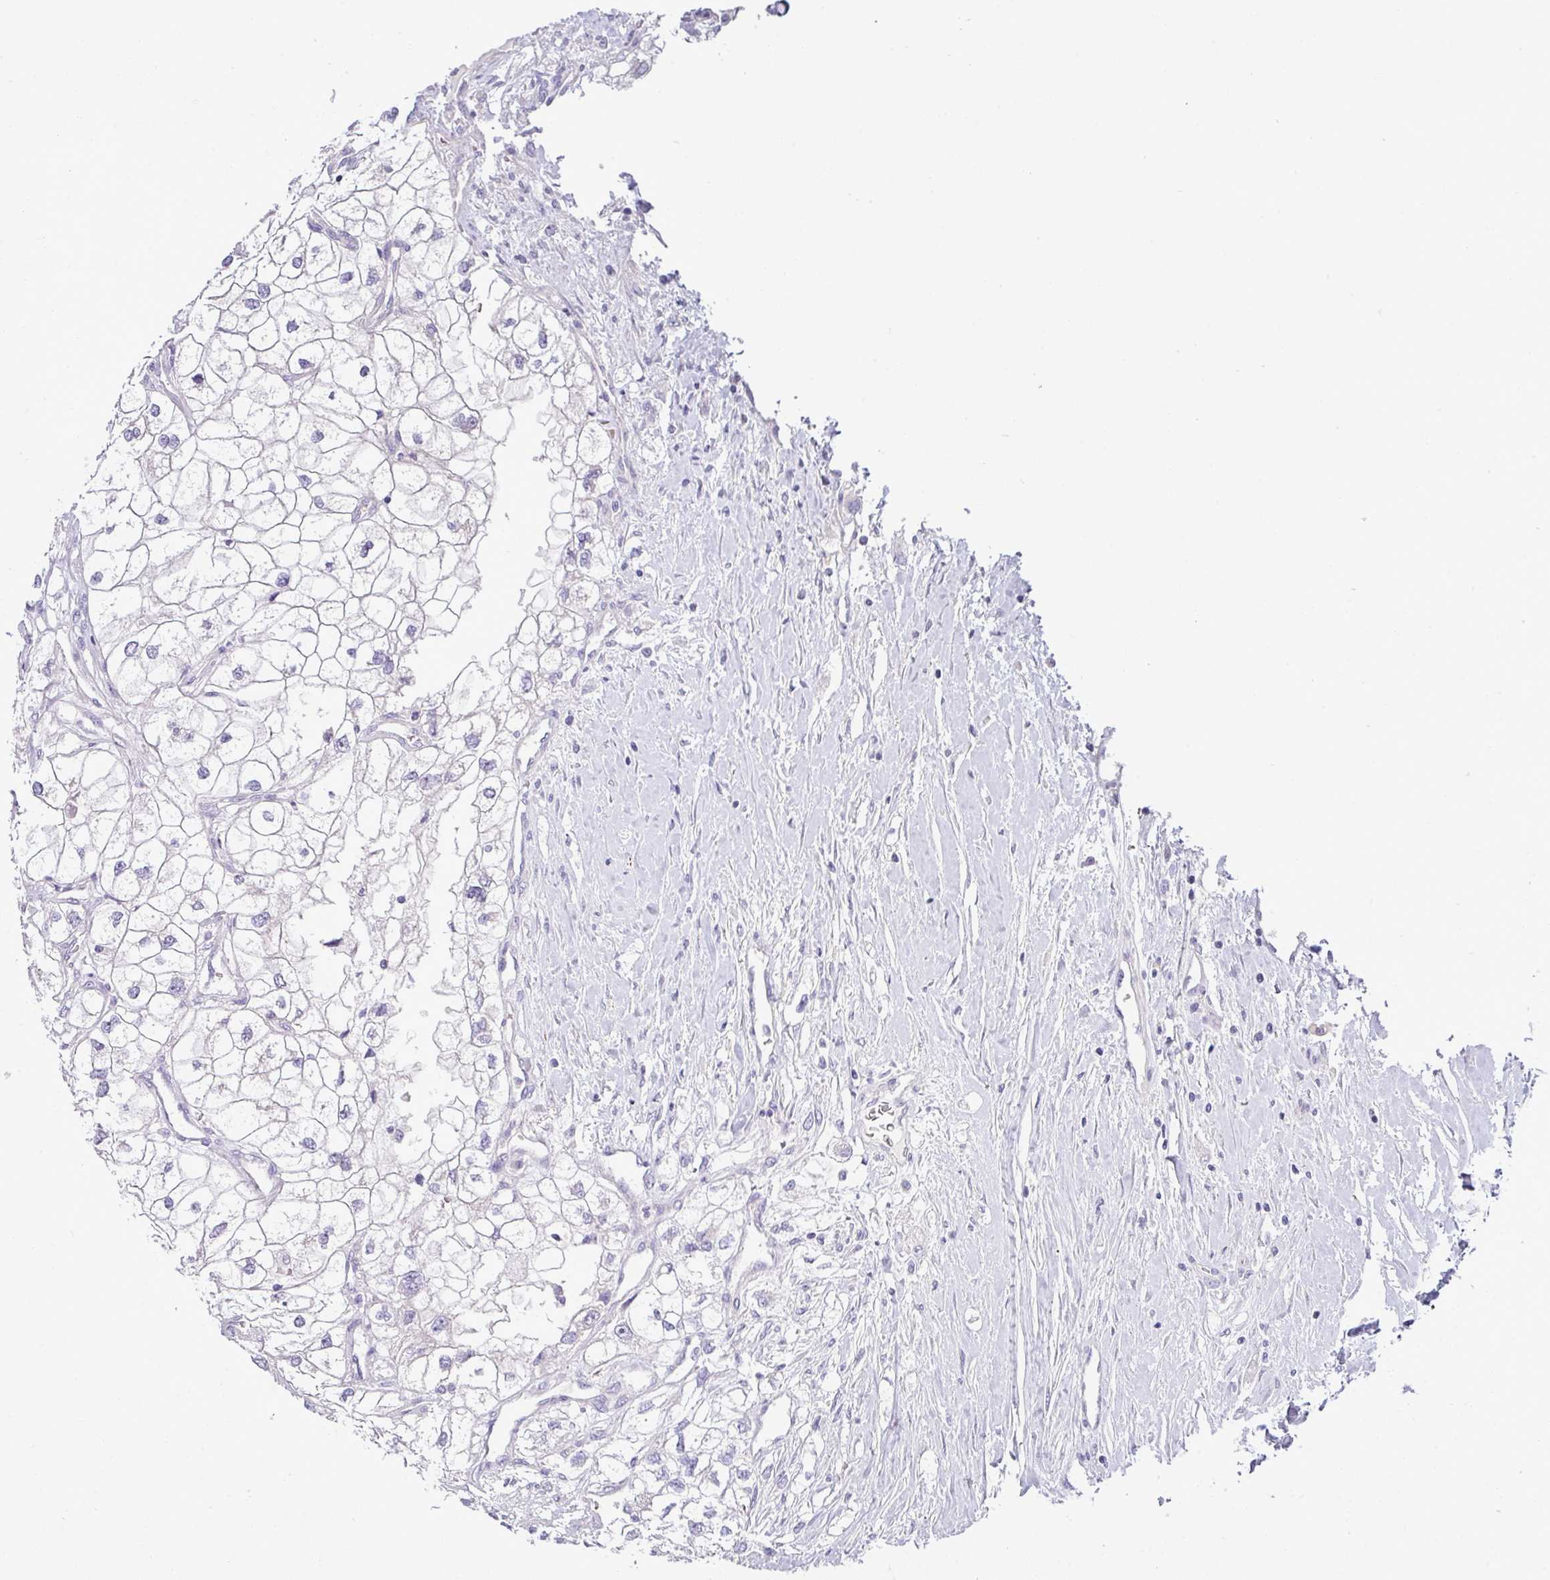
{"staining": {"intensity": "negative", "quantity": "none", "location": "none"}, "tissue": "renal cancer", "cell_type": "Tumor cells", "image_type": "cancer", "snomed": [{"axis": "morphology", "description": "Adenocarcinoma, NOS"}, {"axis": "topography", "description": "Kidney"}], "caption": "A high-resolution image shows immunohistochemistry staining of renal cancer, which exhibits no significant positivity in tumor cells.", "gene": "ACAP3", "patient": {"sex": "male", "age": 59}}